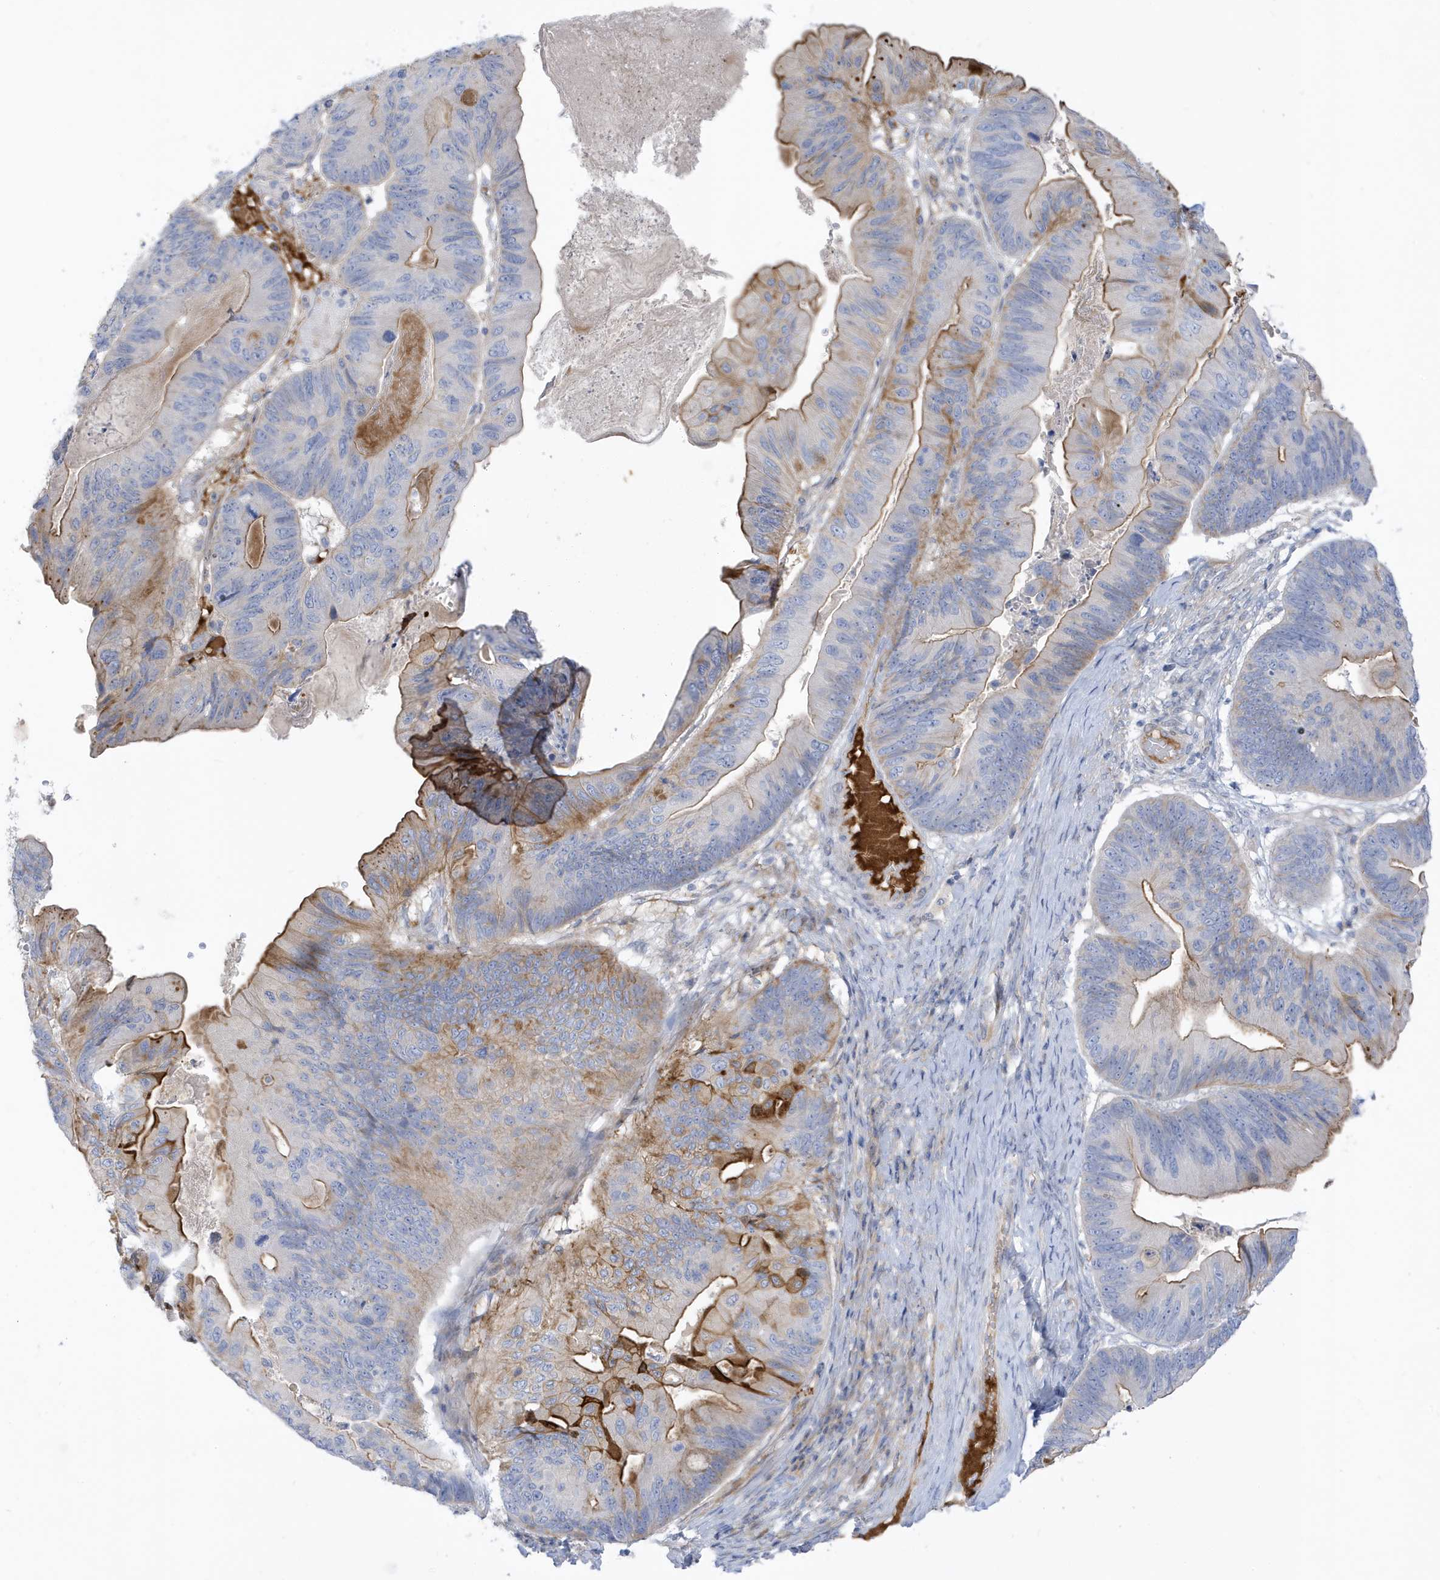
{"staining": {"intensity": "moderate", "quantity": "25%-75%", "location": "cytoplasmic/membranous"}, "tissue": "ovarian cancer", "cell_type": "Tumor cells", "image_type": "cancer", "snomed": [{"axis": "morphology", "description": "Cystadenocarcinoma, mucinous, NOS"}, {"axis": "topography", "description": "Ovary"}], "caption": "The image exhibits a brown stain indicating the presence of a protein in the cytoplasmic/membranous of tumor cells in ovarian cancer (mucinous cystadenocarcinoma).", "gene": "ATP13A5", "patient": {"sex": "female", "age": 61}}